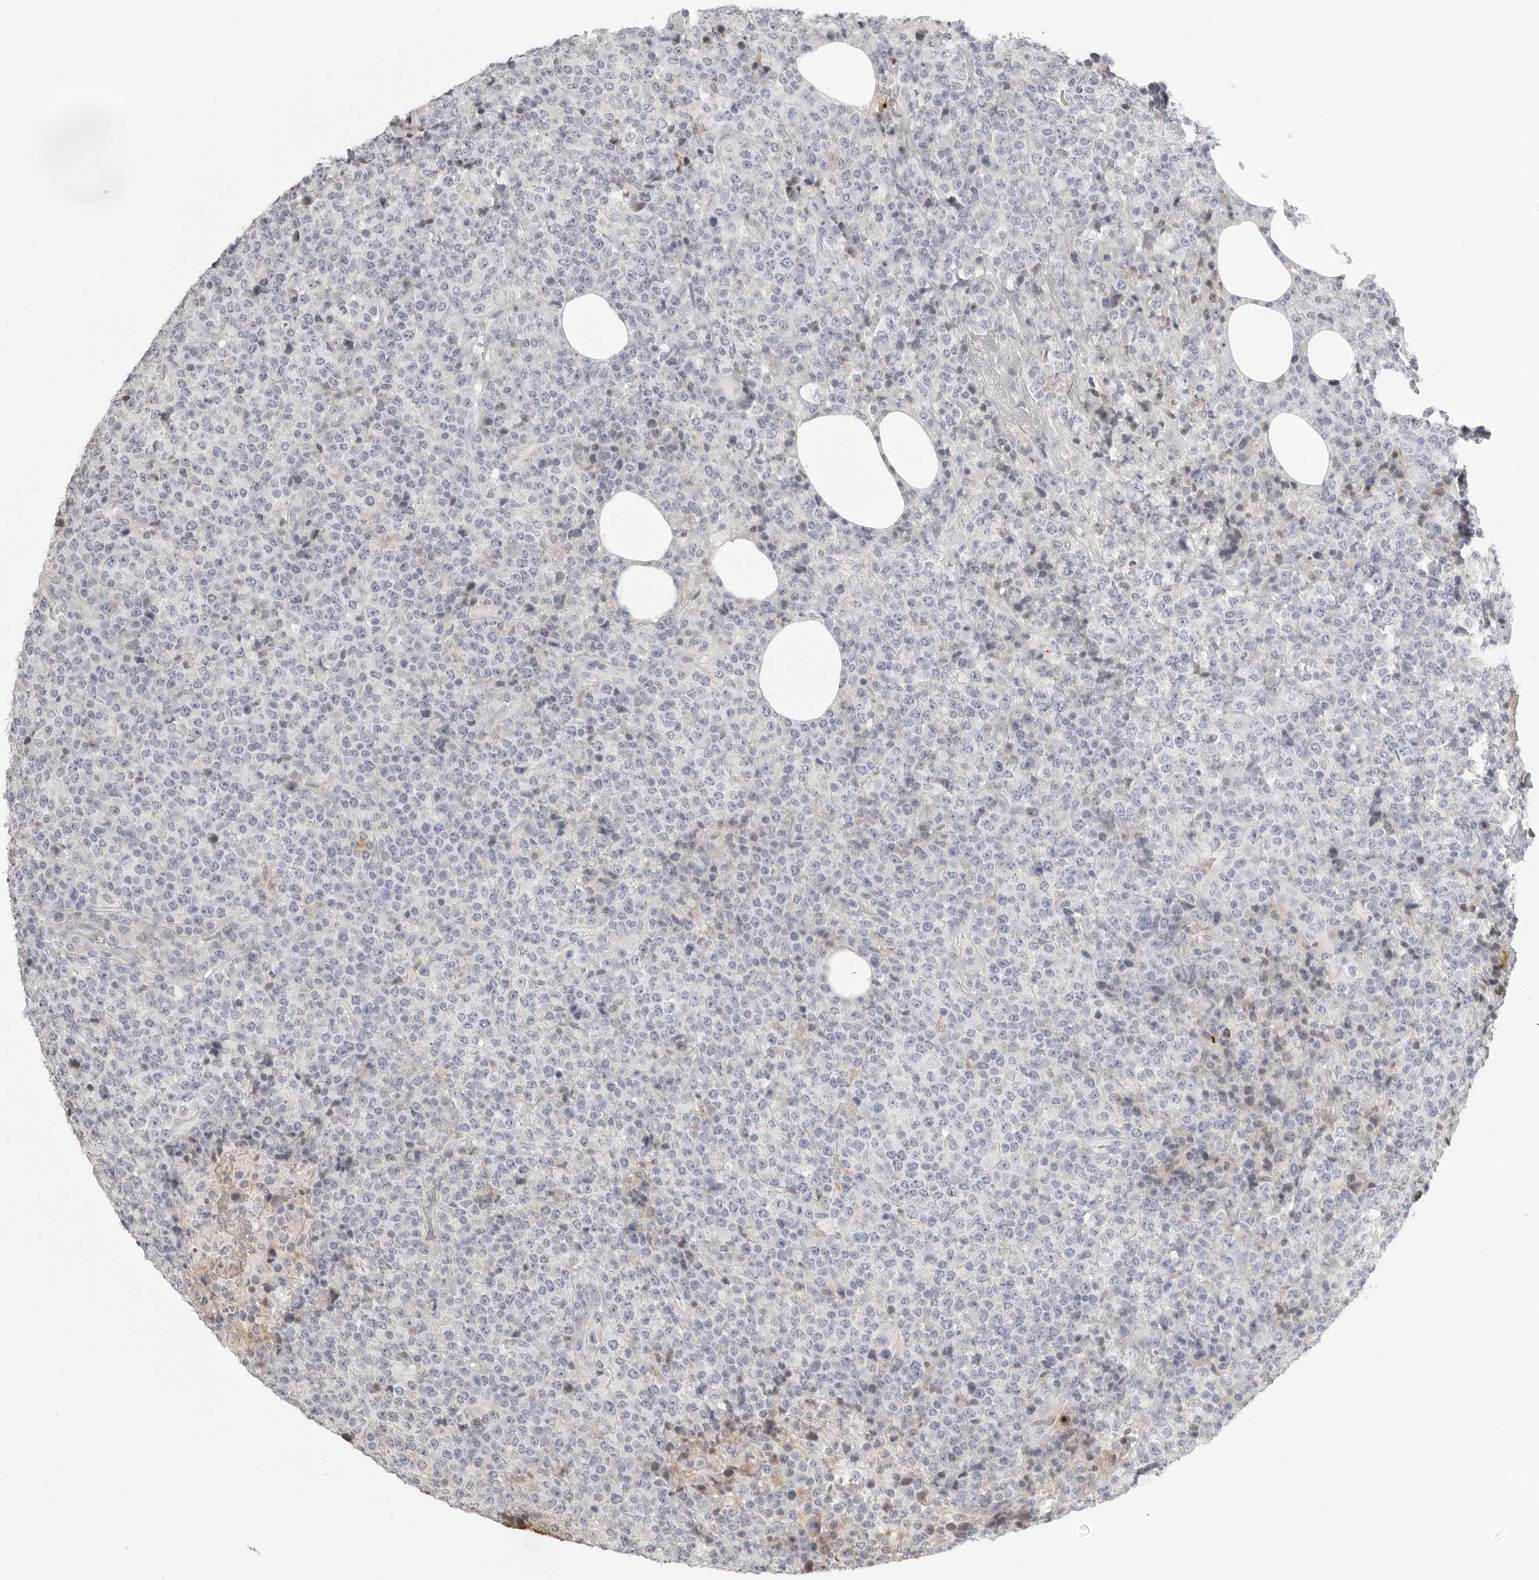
{"staining": {"intensity": "negative", "quantity": "none", "location": "none"}, "tissue": "lymphoma", "cell_type": "Tumor cells", "image_type": "cancer", "snomed": [{"axis": "morphology", "description": "Malignant lymphoma, non-Hodgkin's type, High grade"}, {"axis": "topography", "description": "Lymph node"}], "caption": "High magnification brightfield microscopy of high-grade malignant lymphoma, non-Hodgkin's type stained with DAB (3,3'-diaminobenzidine) (brown) and counterstained with hematoxylin (blue): tumor cells show no significant expression.", "gene": "PRSS1", "patient": {"sex": "male", "age": 13}}